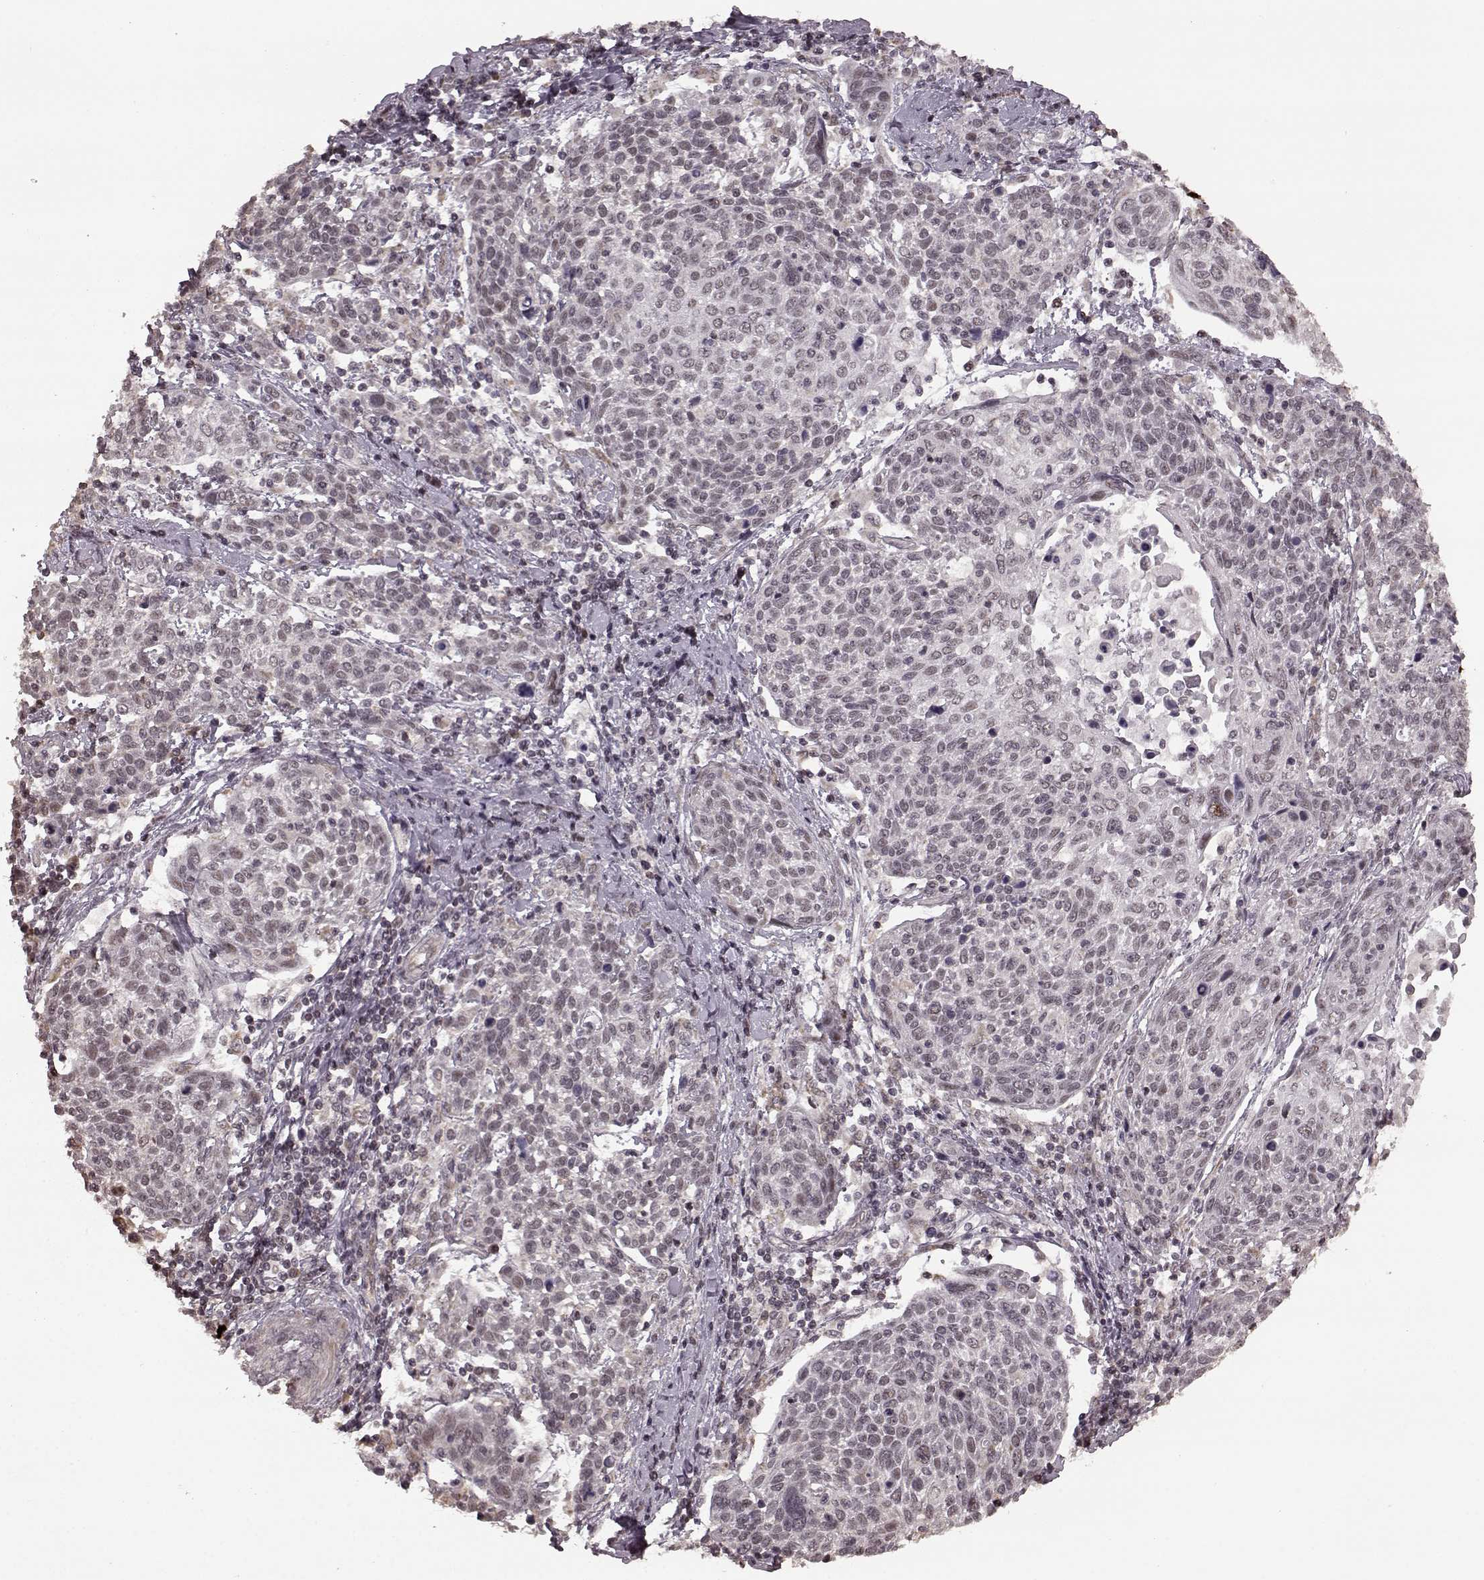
{"staining": {"intensity": "weak", "quantity": "<25%", "location": "nuclear"}, "tissue": "cervical cancer", "cell_type": "Tumor cells", "image_type": "cancer", "snomed": [{"axis": "morphology", "description": "Squamous cell carcinoma, NOS"}, {"axis": "topography", "description": "Cervix"}], "caption": "Cervical cancer was stained to show a protein in brown. There is no significant staining in tumor cells.", "gene": "PLCB4", "patient": {"sex": "female", "age": 61}}